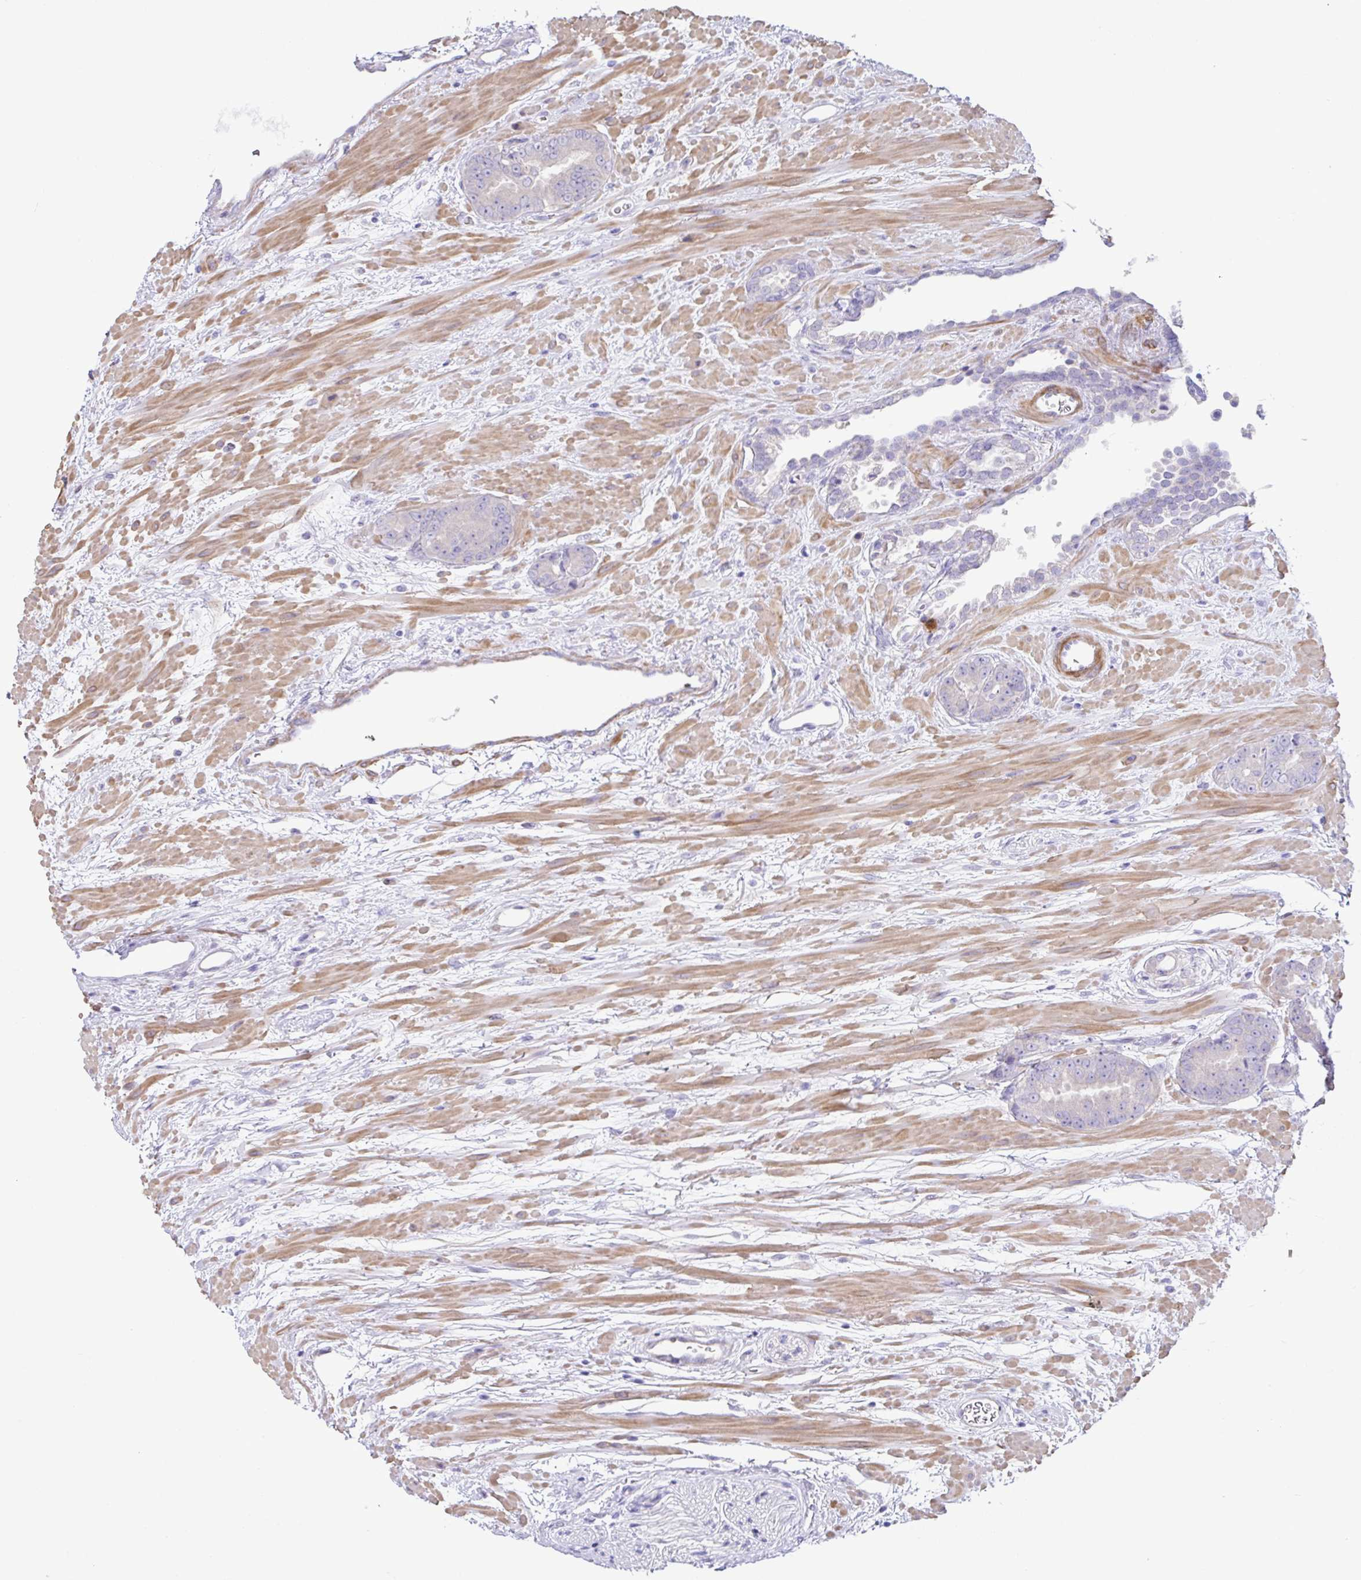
{"staining": {"intensity": "negative", "quantity": "none", "location": "none"}, "tissue": "prostate cancer", "cell_type": "Tumor cells", "image_type": "cancer", "snomed": [{"axis": "morphology", "description": "Adenocarcinoma, High grade"}, {"axis": "topography", "description": "Prostate"}], "caption": "The image displays no staining of tumor cells in prostate high-grade adenocarcinoma.", "gene": "MED11", "patient": {"sex": "male", "age": 72}}